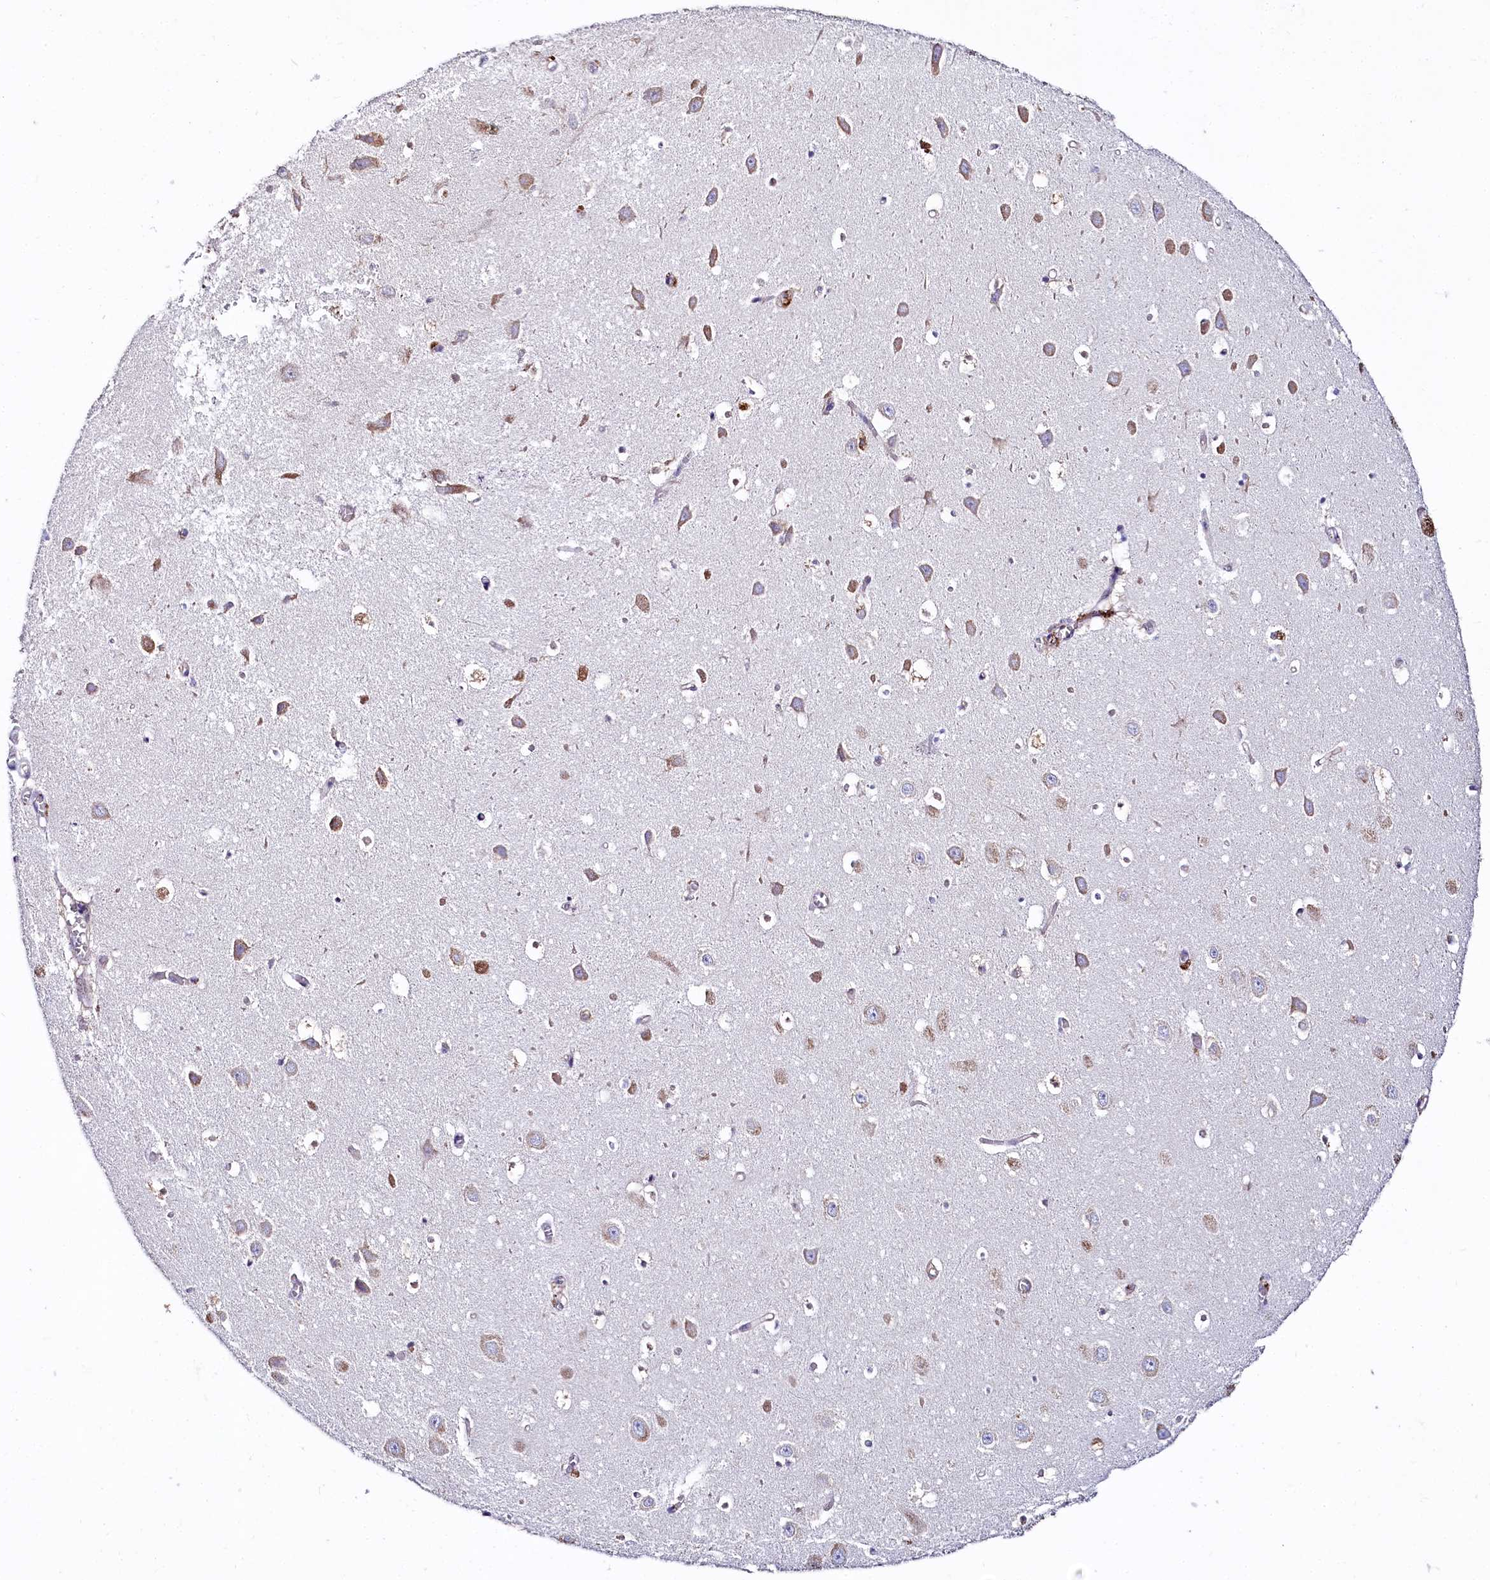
{"staining": {"intensity": "weak", "quantity": "<25%", "location": "cytoplasmic/membranous"}, "tissue": "hippocampus", "cell_type": "Glial cells", "image_type": "normal", "snomed": [{"axis": "morphology", "description": "Normal tissue, NOS"}, {"axis": "topography", "description": "Hippocampus"}], "caption": "Hippocampus was stained to show a protein in brown. There is no significant expression in glial cells. The staining was performed using DAB (3,3'-diaminobenzidine) to visualize the protein expression in brown, while the nuclei were stained in blue with hematoxylin (Magnification: 20x).", "gene": "QARS1", "patient": {"sex": "female", "age": 64}}